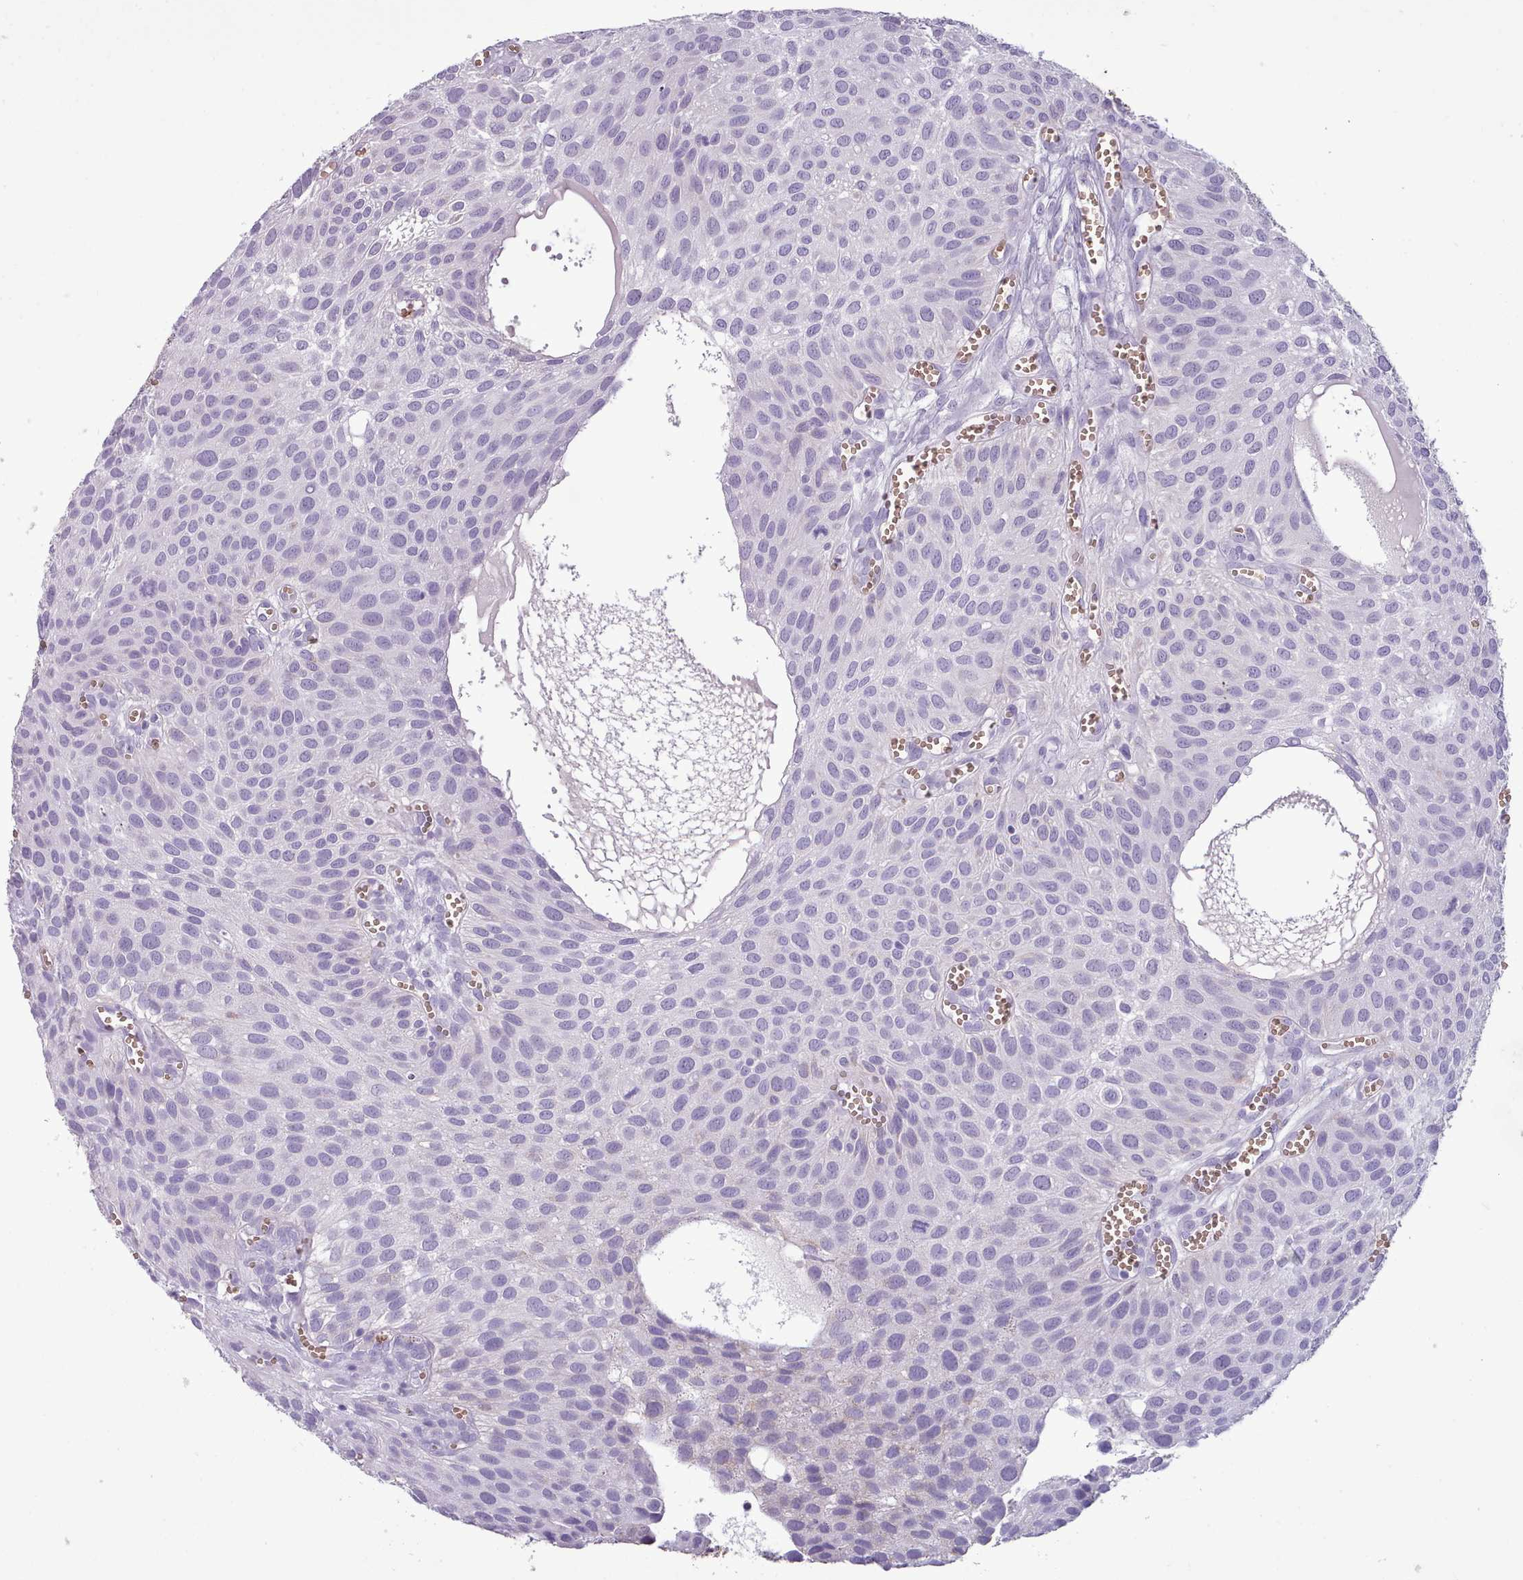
{"staining": {"intensity": "negative", "quantity": "none", "location": "none"}, "tissue": "urothelial cancer", "cell_type": "Tumor cells", "image_type": "cancer", "snomed": [{"axis": "morphology", "description": "Urothelial carcinoma, Low grade"}, {"axis": "topography", "description": "Urinary bladder"}], "caption": "Low-grade urothelial carcinoma was stained to show a protein in brown. There is no significant expression in tumor cells.", "gene": "AK4", "patient": {"sex": "male", "age": 88}}